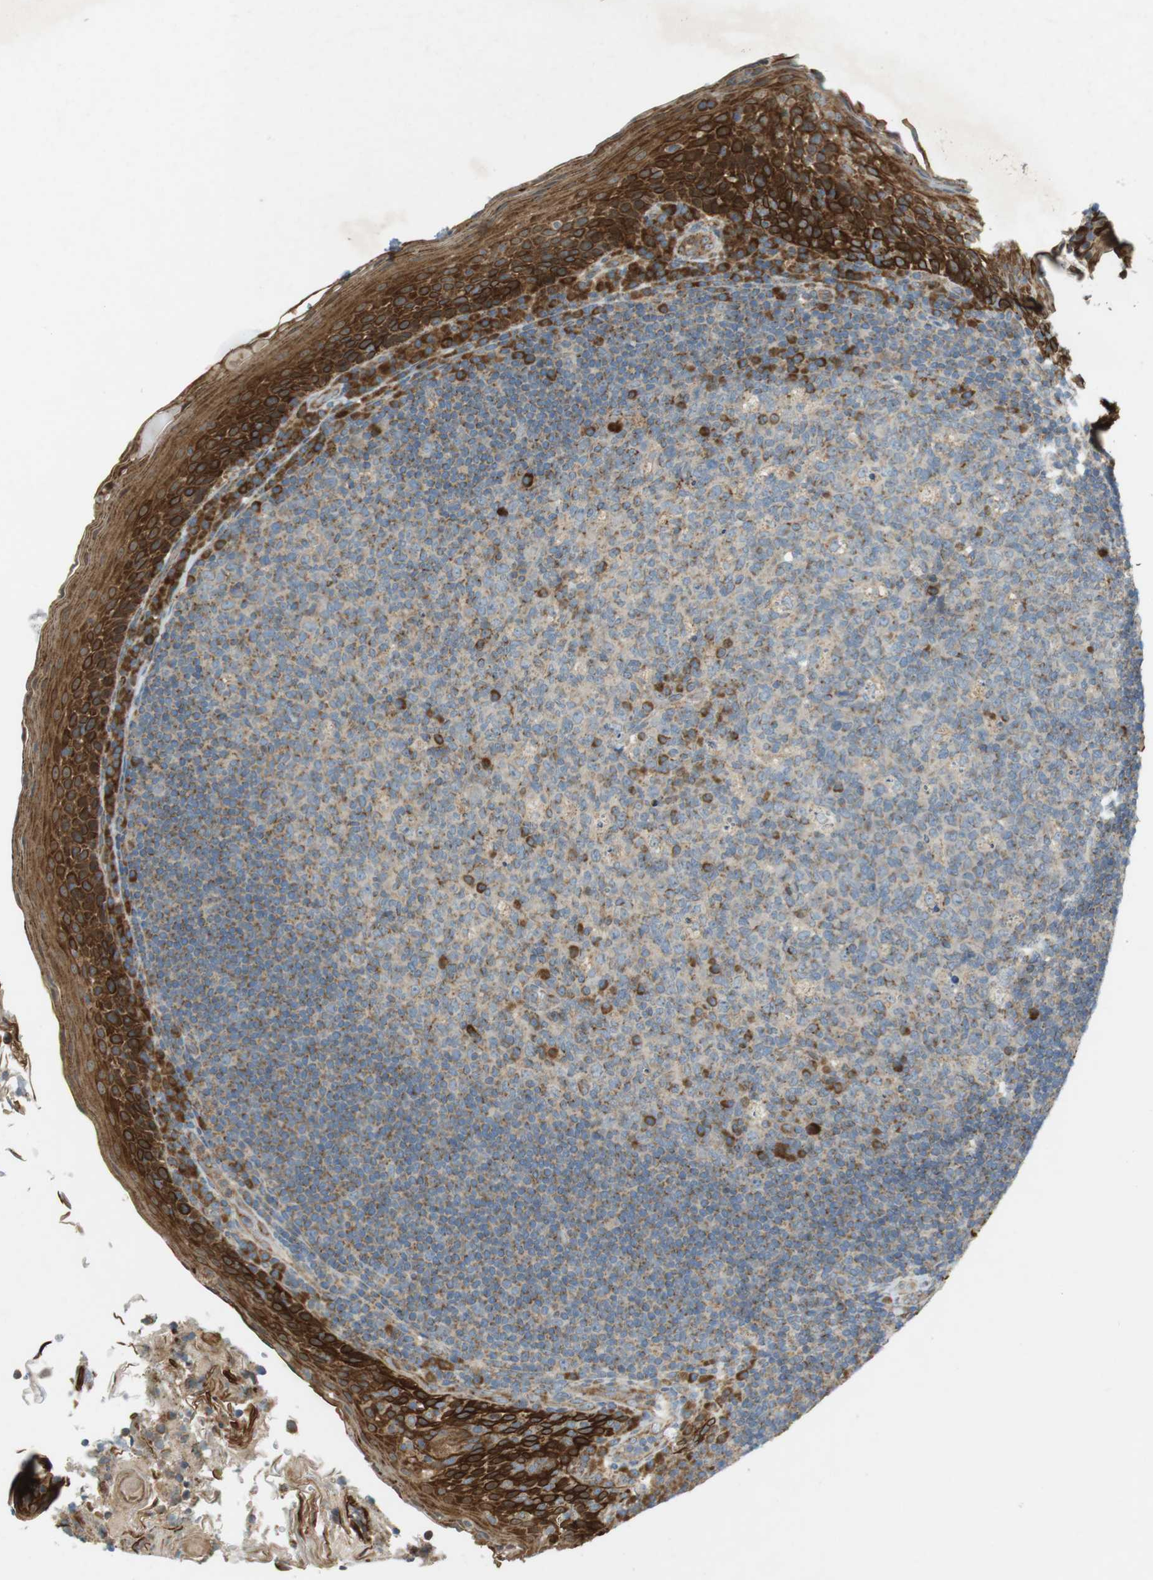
{"staining": {"intensity": "moderate", "quantity": "<25%", "location": "cytoplasmic/membranous"}, "tissue": "tonsil", "cell_type": "Germinal center cells", "image_type": "normal", "snomed": [{"axis": "morphology", "description": "Normal tissue, NOS"}, {"axis": "topography", "description": "Tonsil"}], "caption": "Tonsil stained for a protein reveals moderate cytoplasmic/membranous positivity in germinal center cells. The staining was performed using DAB (3,3'-diaminobenzidine) to visualize the protein expression in brown, while the nuclei were stained in blue with hematoxylin (Magnification: 20x).", "gene": "SLC41A1", "patient": {"sex": "male", "age": 17}}